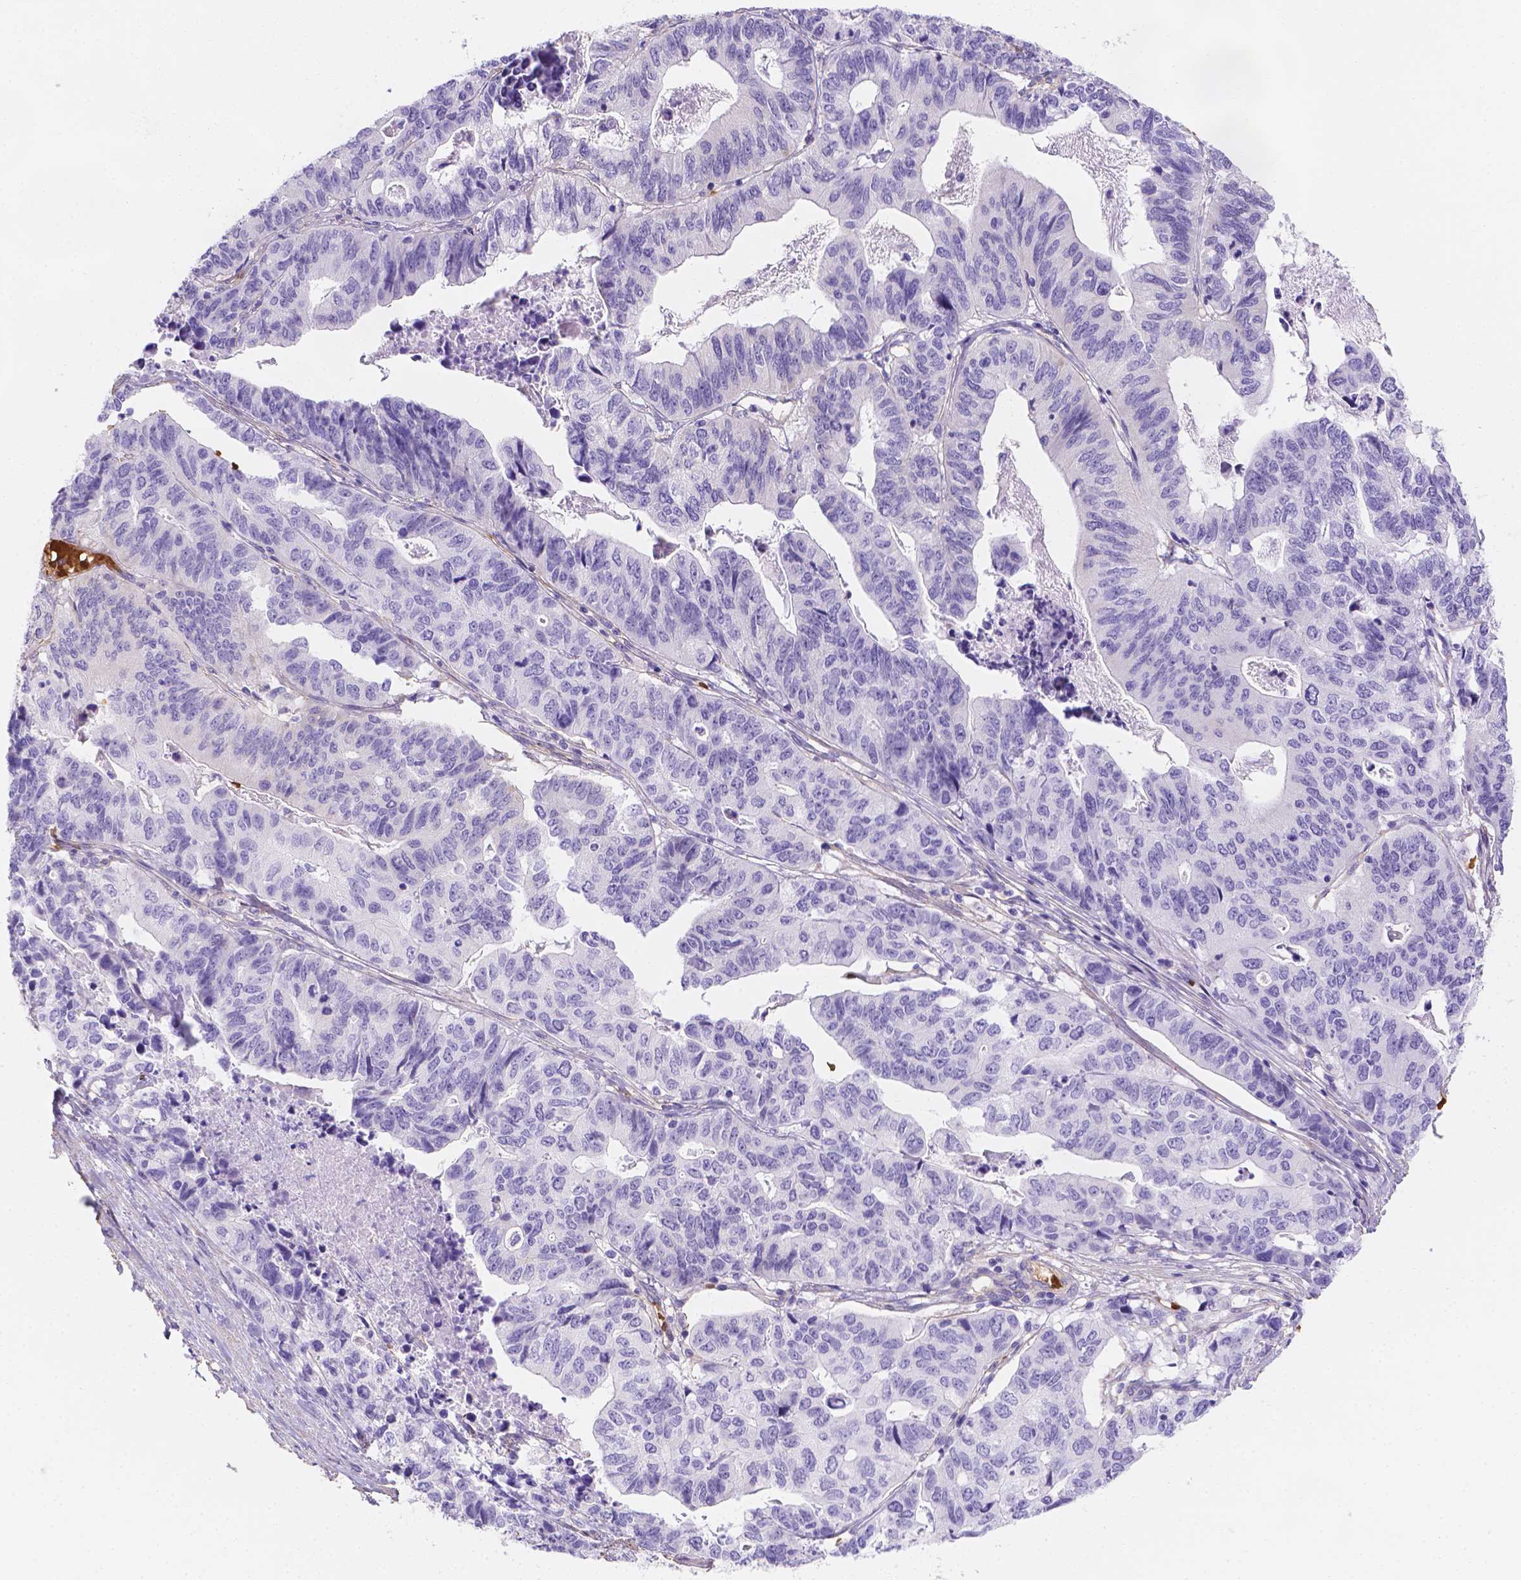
{"staining": {"intensity": "negative", "quantity": "none", "location": "none"}, "tissue": "stomach cancer", "cell_type": "Tumor cells", "image_type": "cancer", "snomed": [{"axis": "morphology", "description": "Adenocarcinoma, NOS"}, {"axis": "topography", "description": "Stomach, upper"}], "caption": "Immunohistochemical staining of human adenocarcinoma (stomach) demonstrates no significant staining in tumor cells.", "gene": "SLC40A1", "patient": {"sex": "female", "age": 67}}